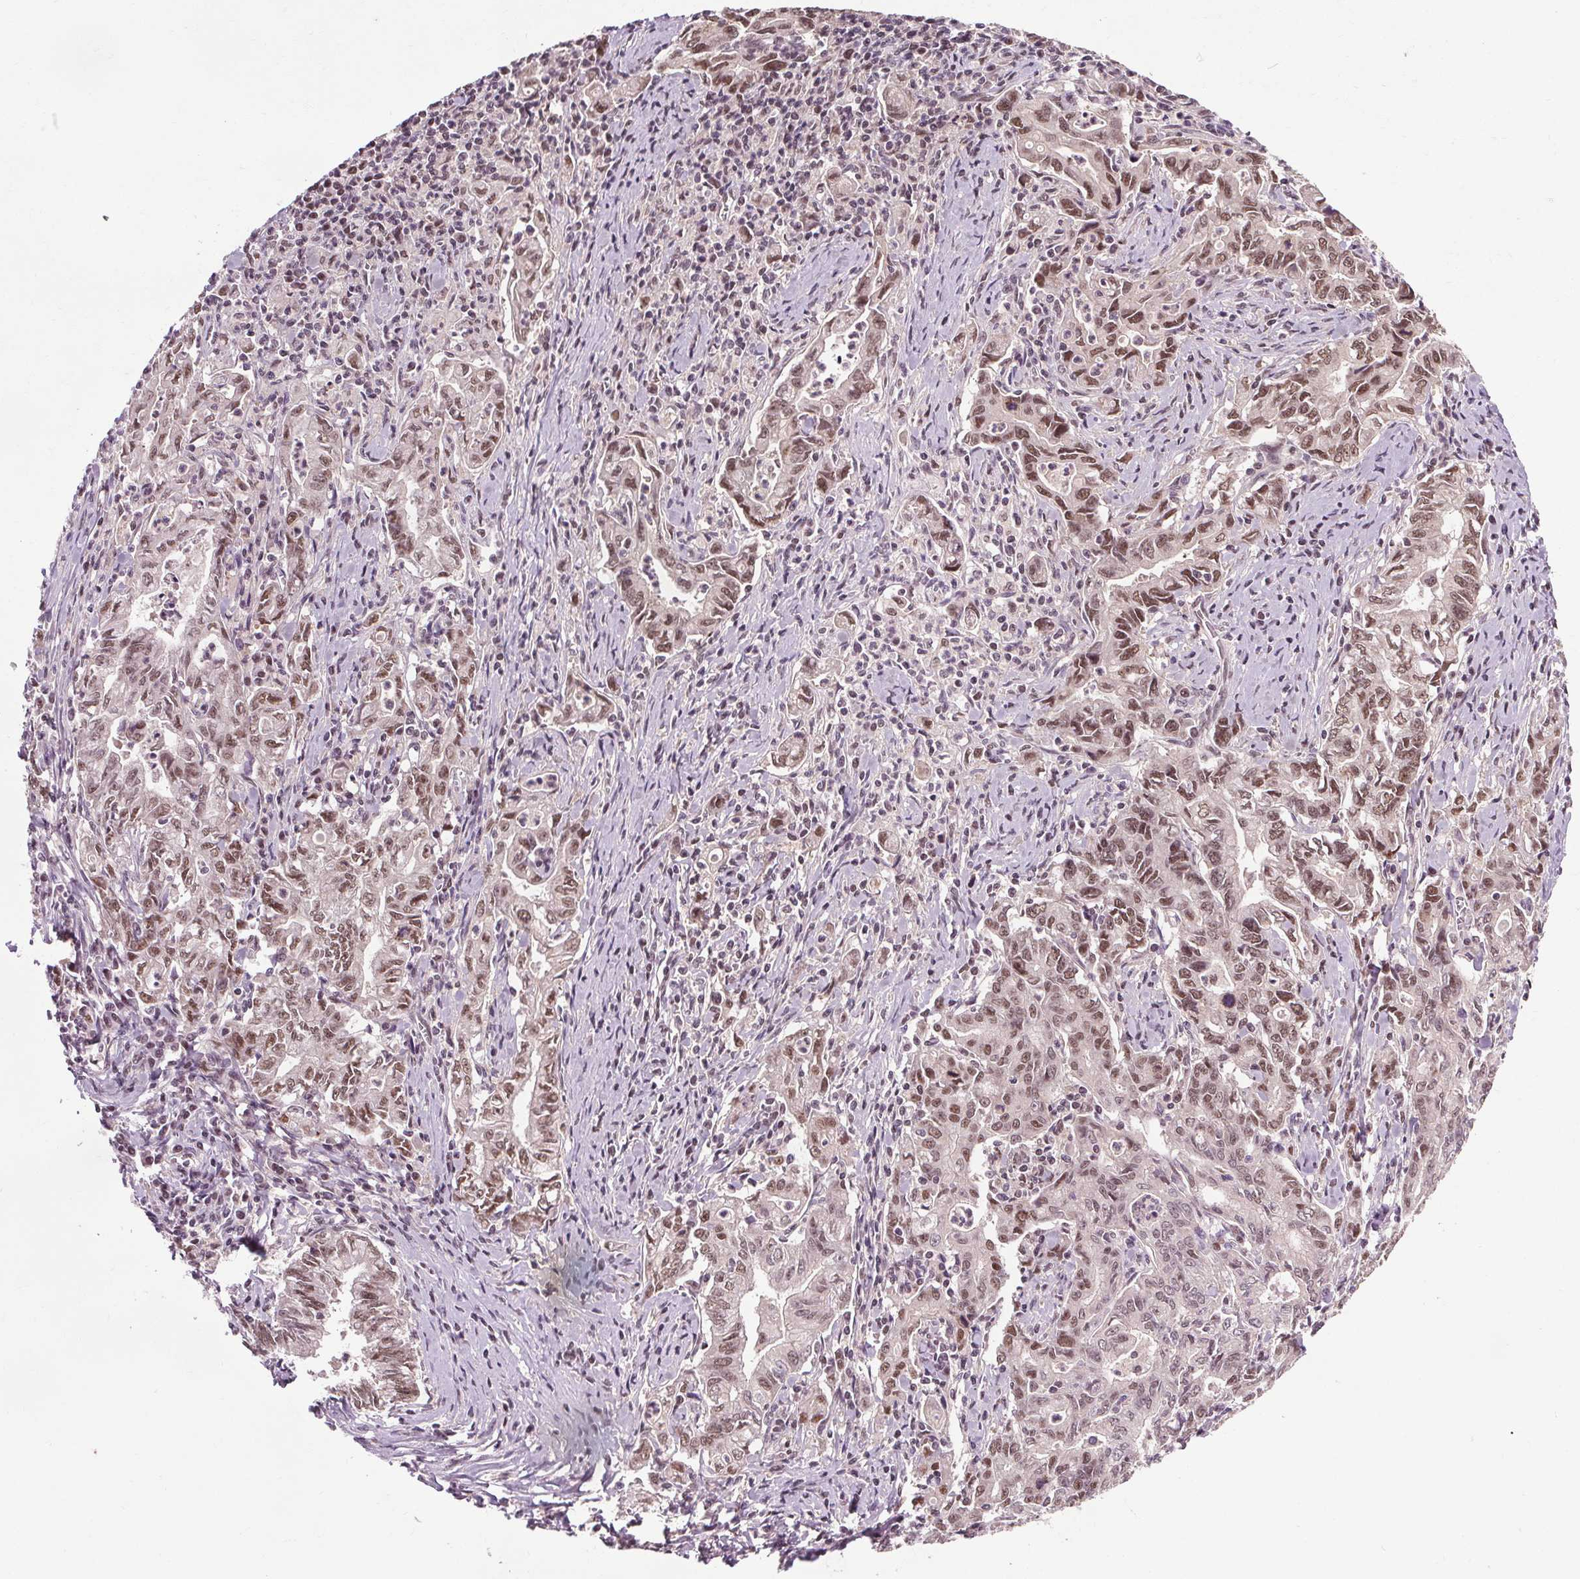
{"staining": {"intensity": "moderate", "quantity": ">75%", "location": "nuclear"}, "tissue": "stomach cancer", "cell_type": "Tumor cells", "image_type": "cancer", "snomed": [{"axis": "morphology", "description": "Adenocarcinoma, NOS"}, {"axis": "topography", "description": "Stomach, upper"}], "caption": "High-power microscopy captured an immunohistochemistry (IHC) image of stomach cancer, revealing moderate nuclear staining in about >75% of tumor cells. (DAB (3,3'-diaminobenzidine) IHC, brown staining for protein, blue staining for nuclei).", "gene": "MED6", "patient": {"sex": "female", "age": 79}}